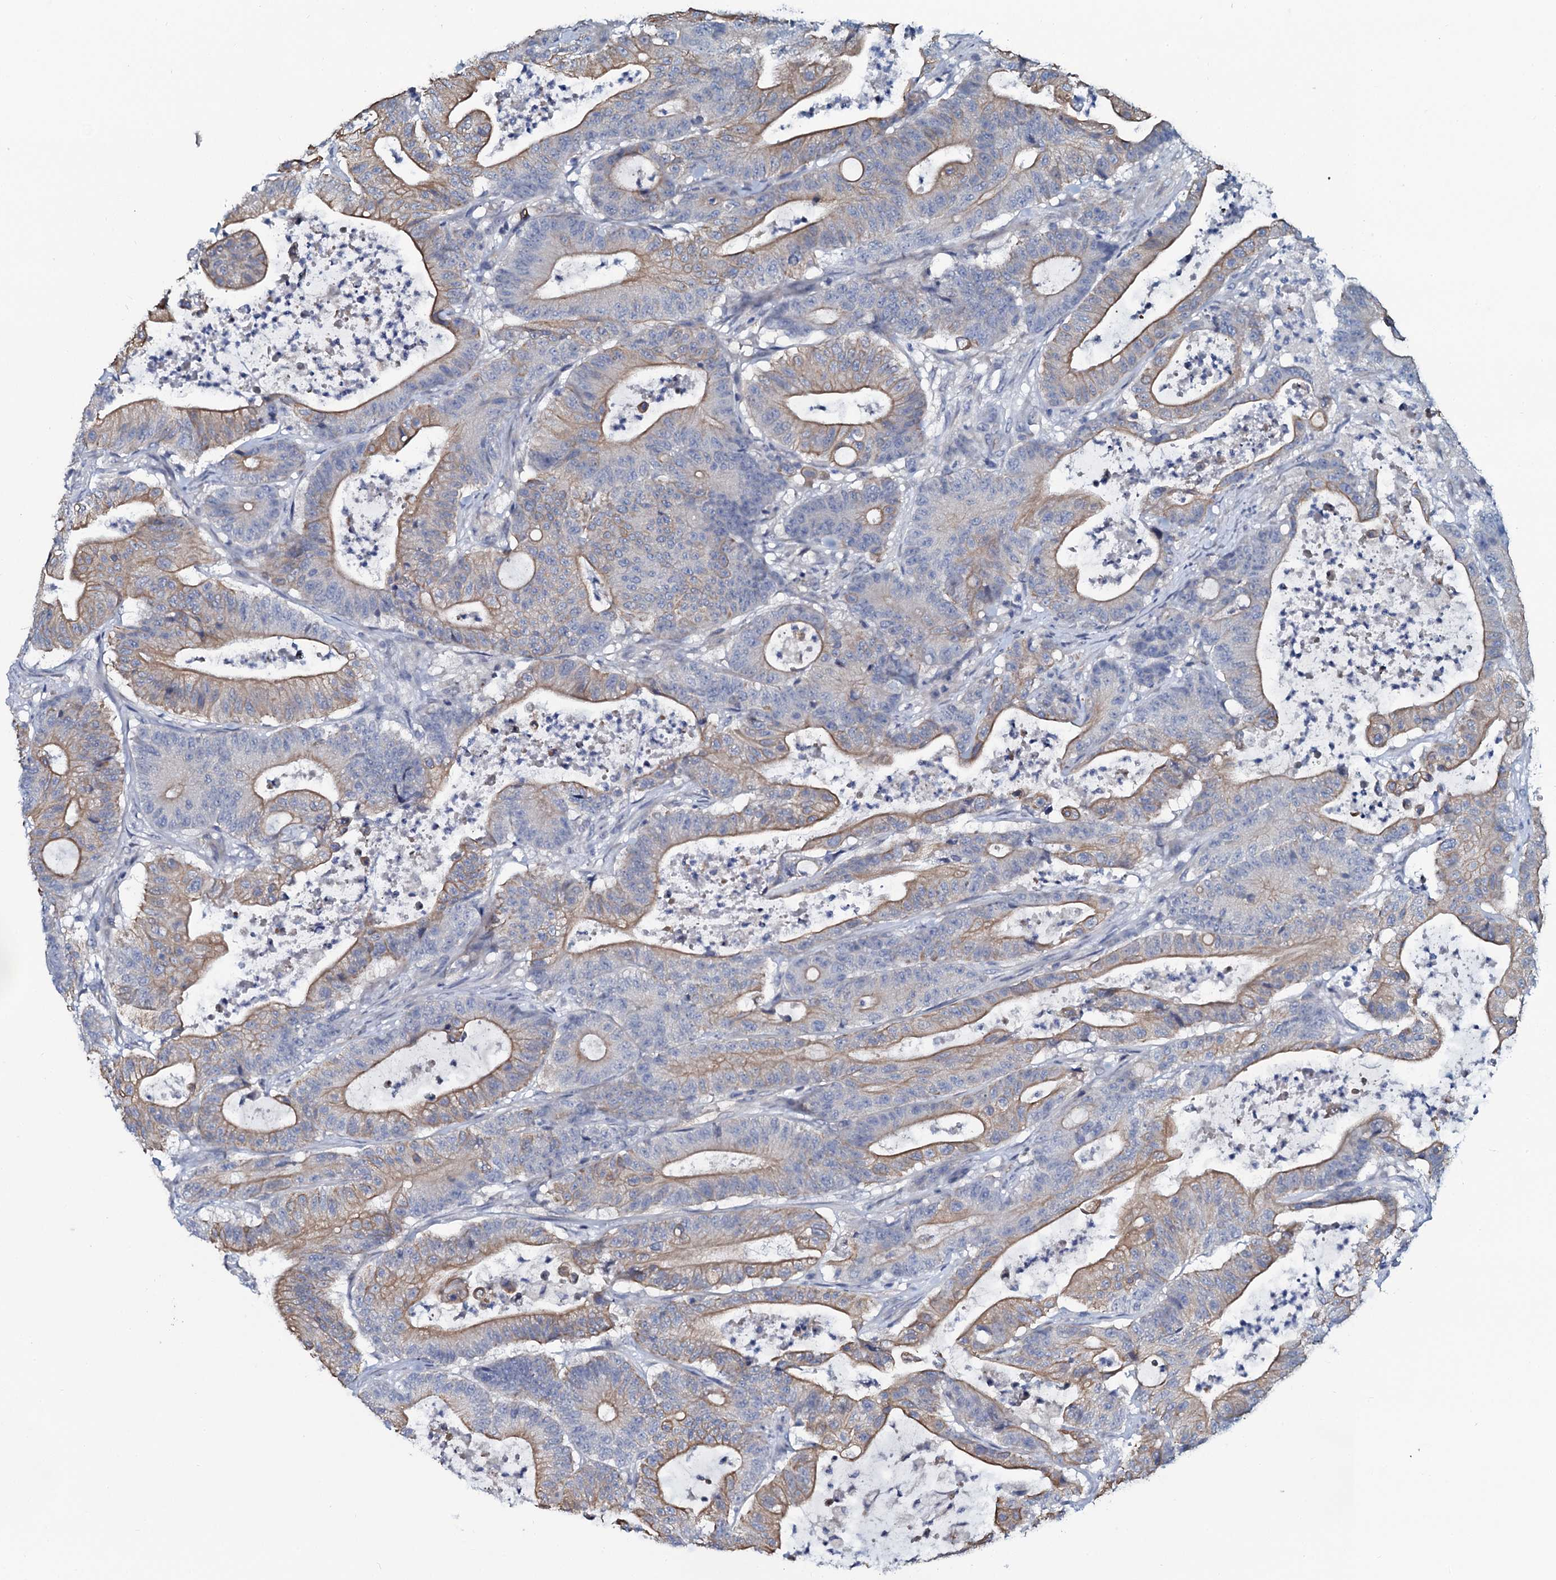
{"staining": {"intensity": "moderate", "quantity": ">75%", "location": "cytoplasmic/membranous"}, "tissue": "colorectal cancer", "cell_type": "Tumor cells", "image_type": "cancer", "snomed": [{"axis": "morphology", "description": "Adenocarcinoma, NOS"}, {"axis": "topography", "description": "Colon"}], "caption": "Colorectal cancer tissue demonstrates moderate cytoplasmic/membranous staining in about >75% of tumor cells, visualized by immunohistochemistry.", "gene": "C10orf88", "patient": {"sex": "female", "age": 84}}